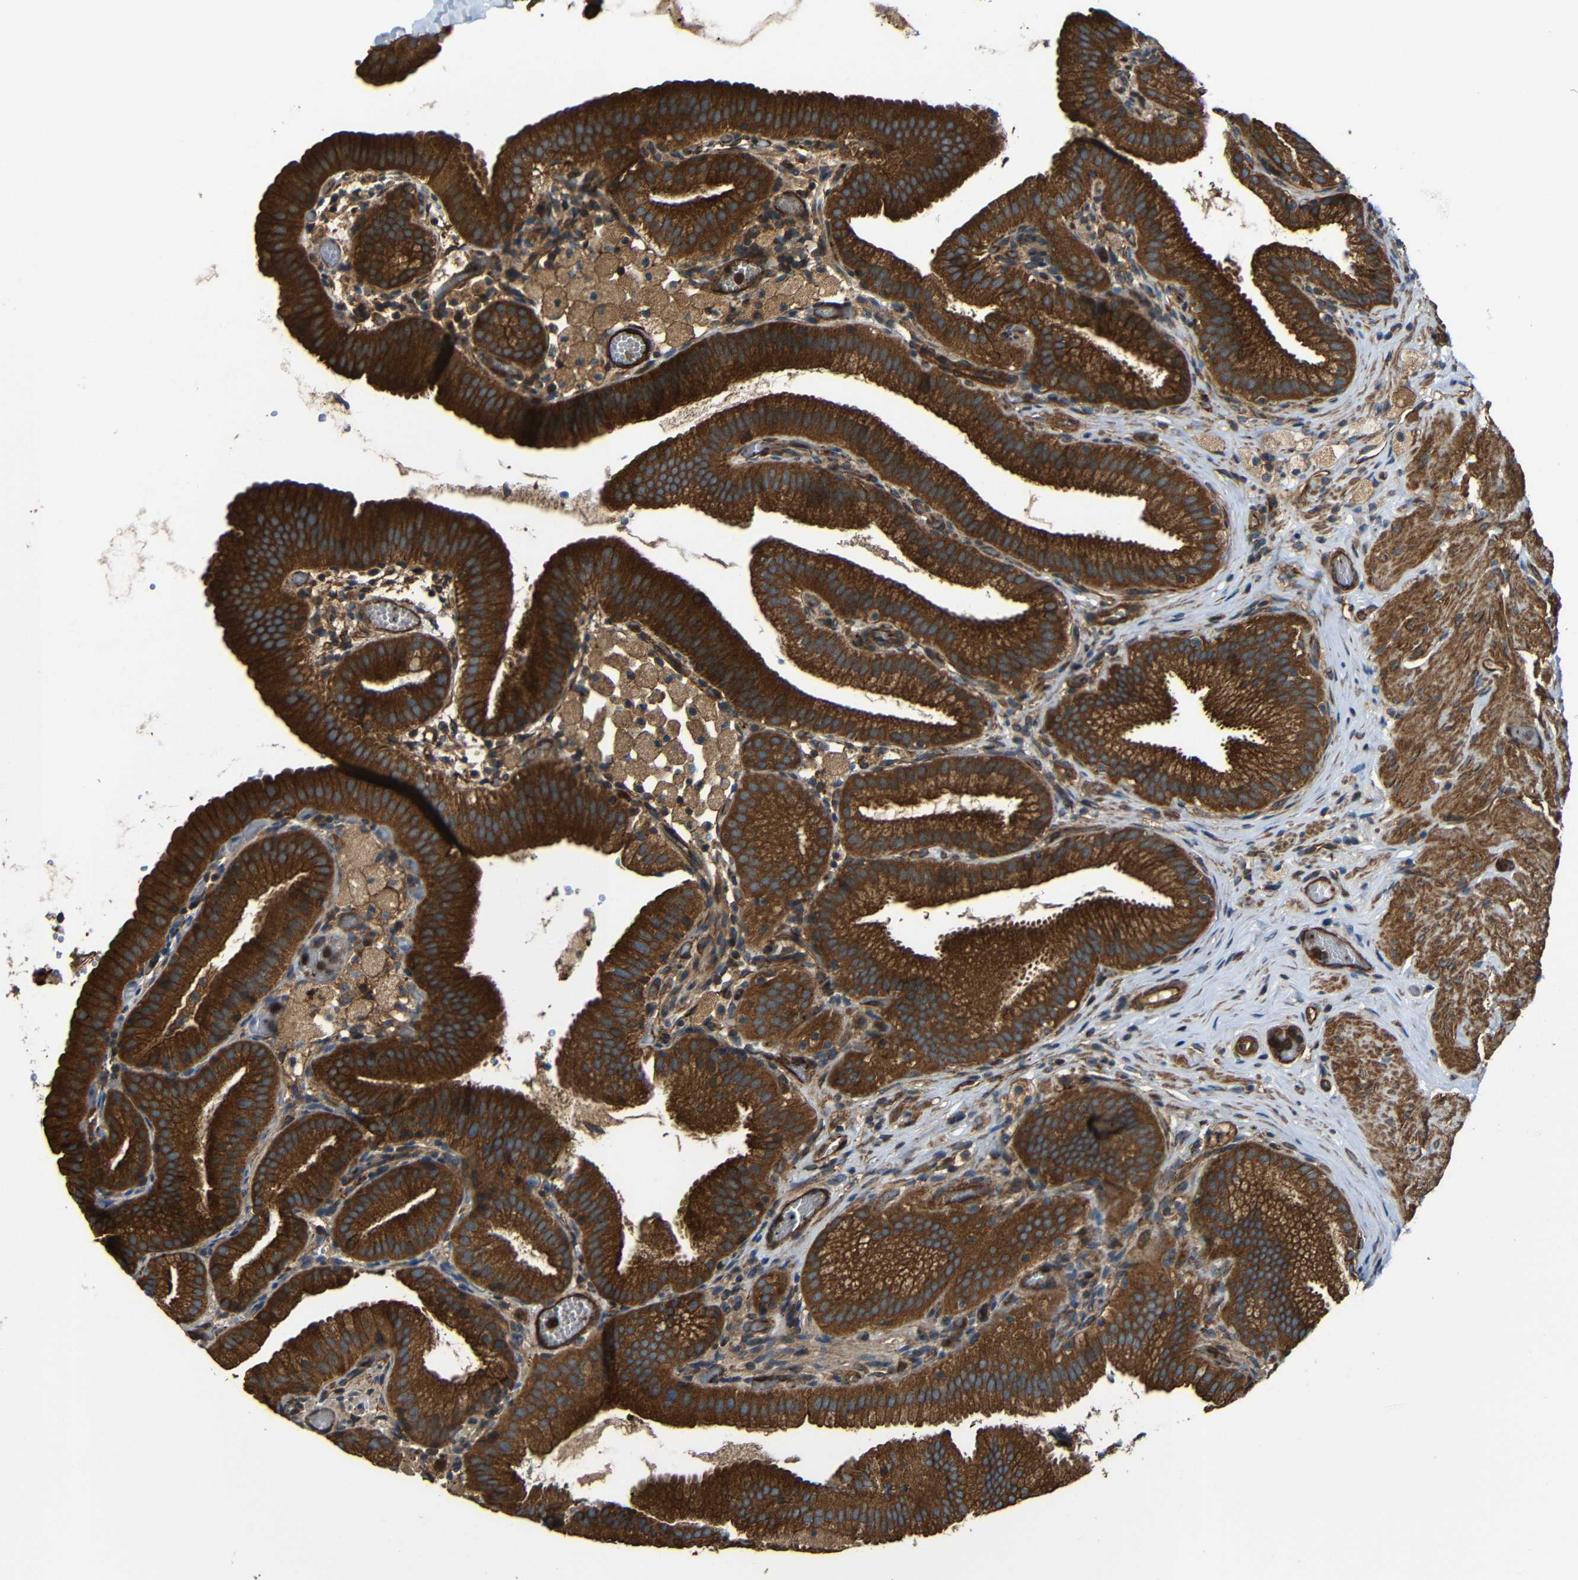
{"staining": {"intensity": "strong", "quantity": ">75%", "location": "cytoplasmic/membranous"}, "tissue": "gallbladder", "cell_type": "Glandular cells", "image_type": "normal", "snomed": [{"axis": "morphology", "description": "Normal tissue, NOS"}, {"axis": "topography", "description": "Gallbladder"}], "caption": "Immunohistochemical staining of unremarkable human gallbladder demonstrates strong cytoplasmic/membranous protein staining in about >75% of glandular cells. The staining is performed using DAB (3,3'-diaminobenzidine) brown chromogen to label protein expression. The nuclei are counter-stained blue using hematoxylin.", "gene": "PTCH1", "patient": {"sex": "male", "age": 54}}